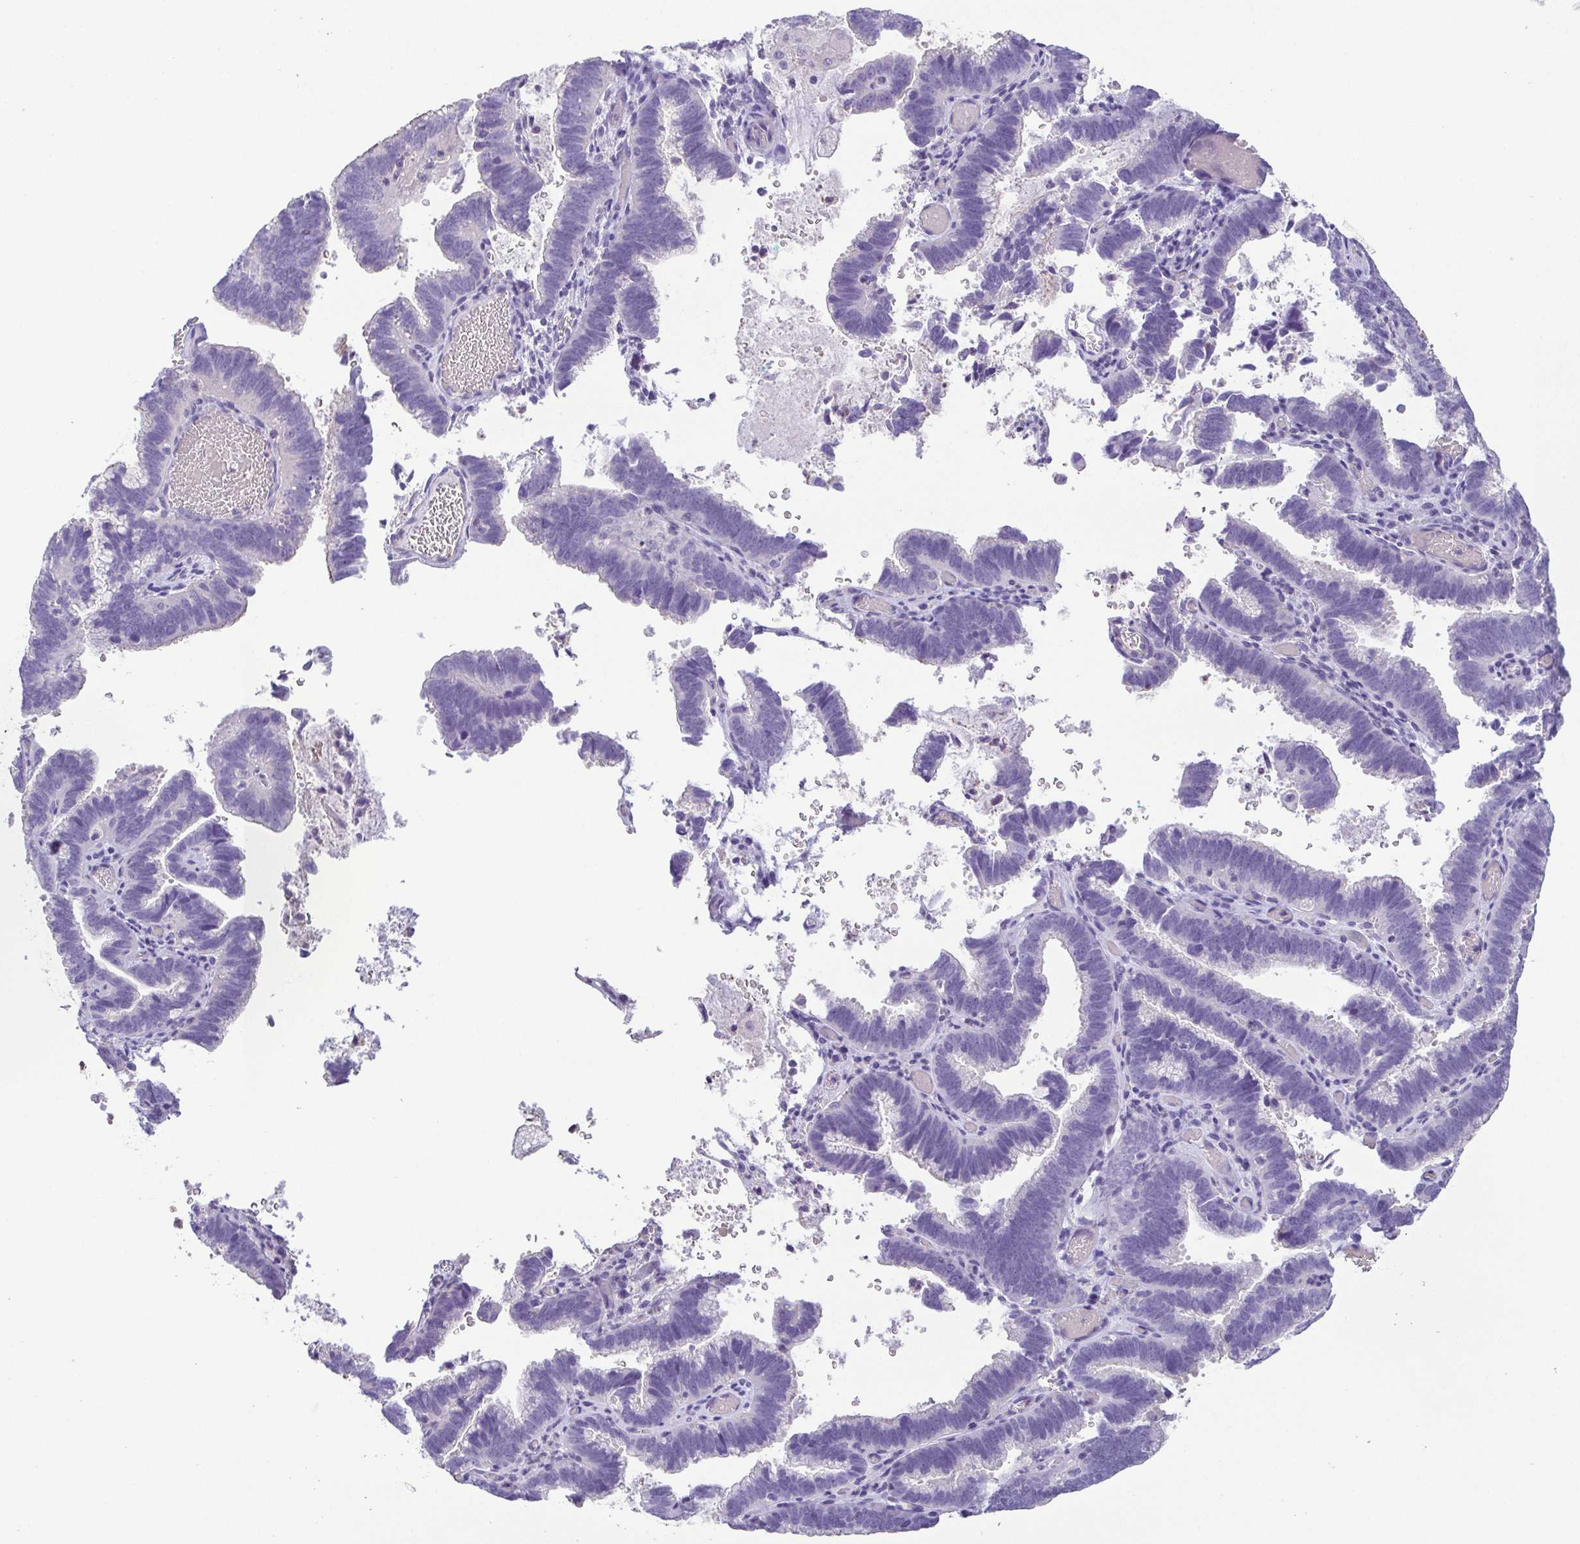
{"staining": {"intensity": "negative", "quantity": "none", "location": "none"}, "tissue": "cervical cancer", "cell_type": "Tumor cells", "image_type": "cancer", "snomed": [{"axis": "morphology", "description": "Adenocarcinoma, NOS"}, {"axis": "topography", "description": "Cervix"}], "caption": "Immunohistochemistry (IHC) histopathology image of neoplastic tissue: cervical cancer (adenocarcinoma) stained with DAB (3,3'-diaminobenzidine) demonstrates no significant protein positivity in tumor cells.", "gene": "MYL6", "patient": {"sex": "female", "age": 61}}